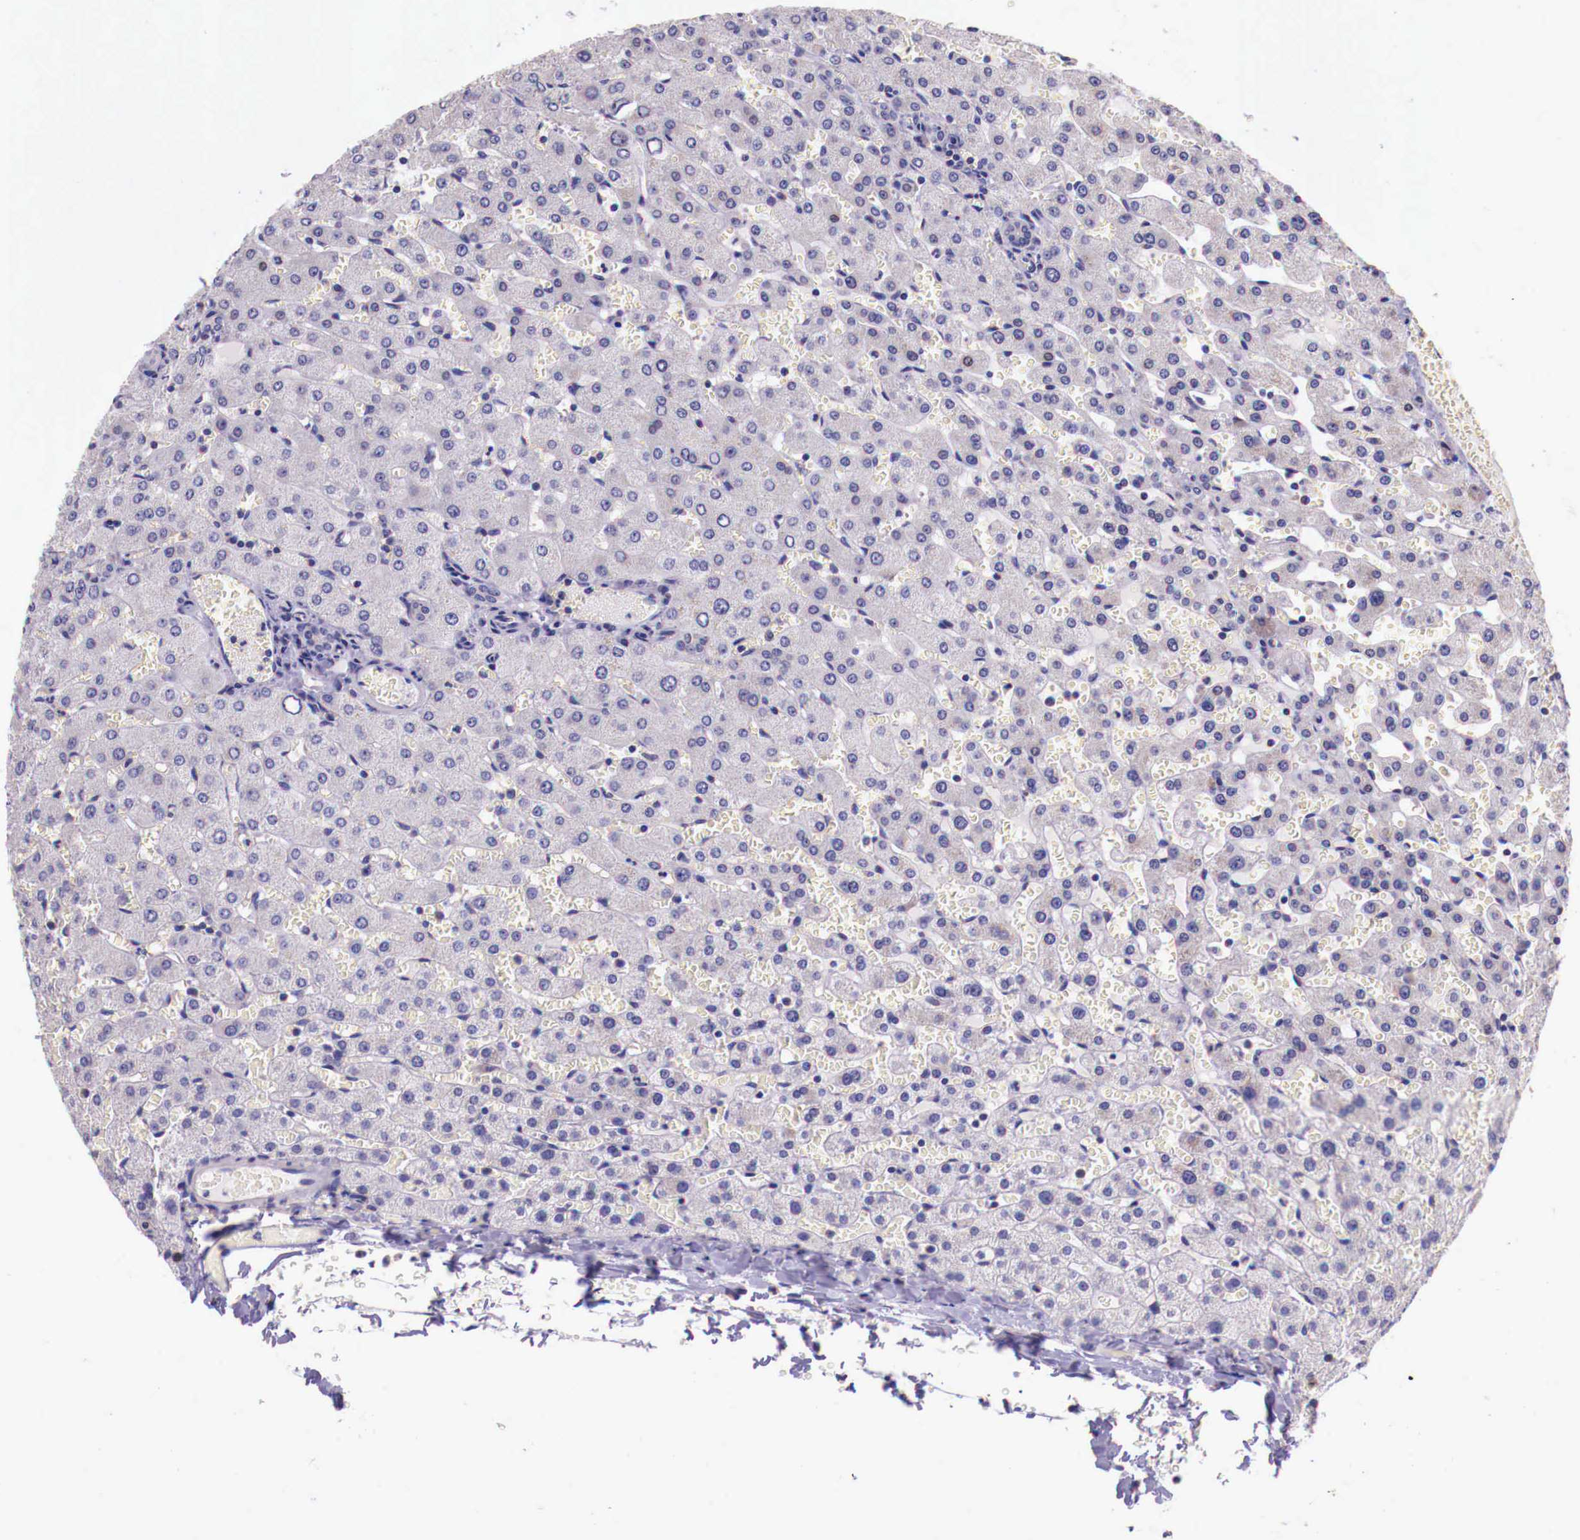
{"staining": {"intensity": "weak", "quantity": "25%-75%", "location": "cytoplasmic/membranous"}, "tissue": "liver", "cell_type": "Cholangiocytes", "image_type": "normal", "snomed": [{"axis": "morphology", "description": "Normal tissue, NOS"}, {"axis": "topography", "description": "Liver"}], "caption": "Immunohistochemical staining of benign human liver displays low levels of weak cytoplasmic/membranous staining in about 25%-75% of cholangiocytes. The staining is performed using DAB (3,3'-diaminobenzidine) brown chromogen to label protein expression. The nuclei are counter-stained blue using hematoxylin.", "gene": "GRIPAP1", "patient": {"sex": "female", "age": 30}}